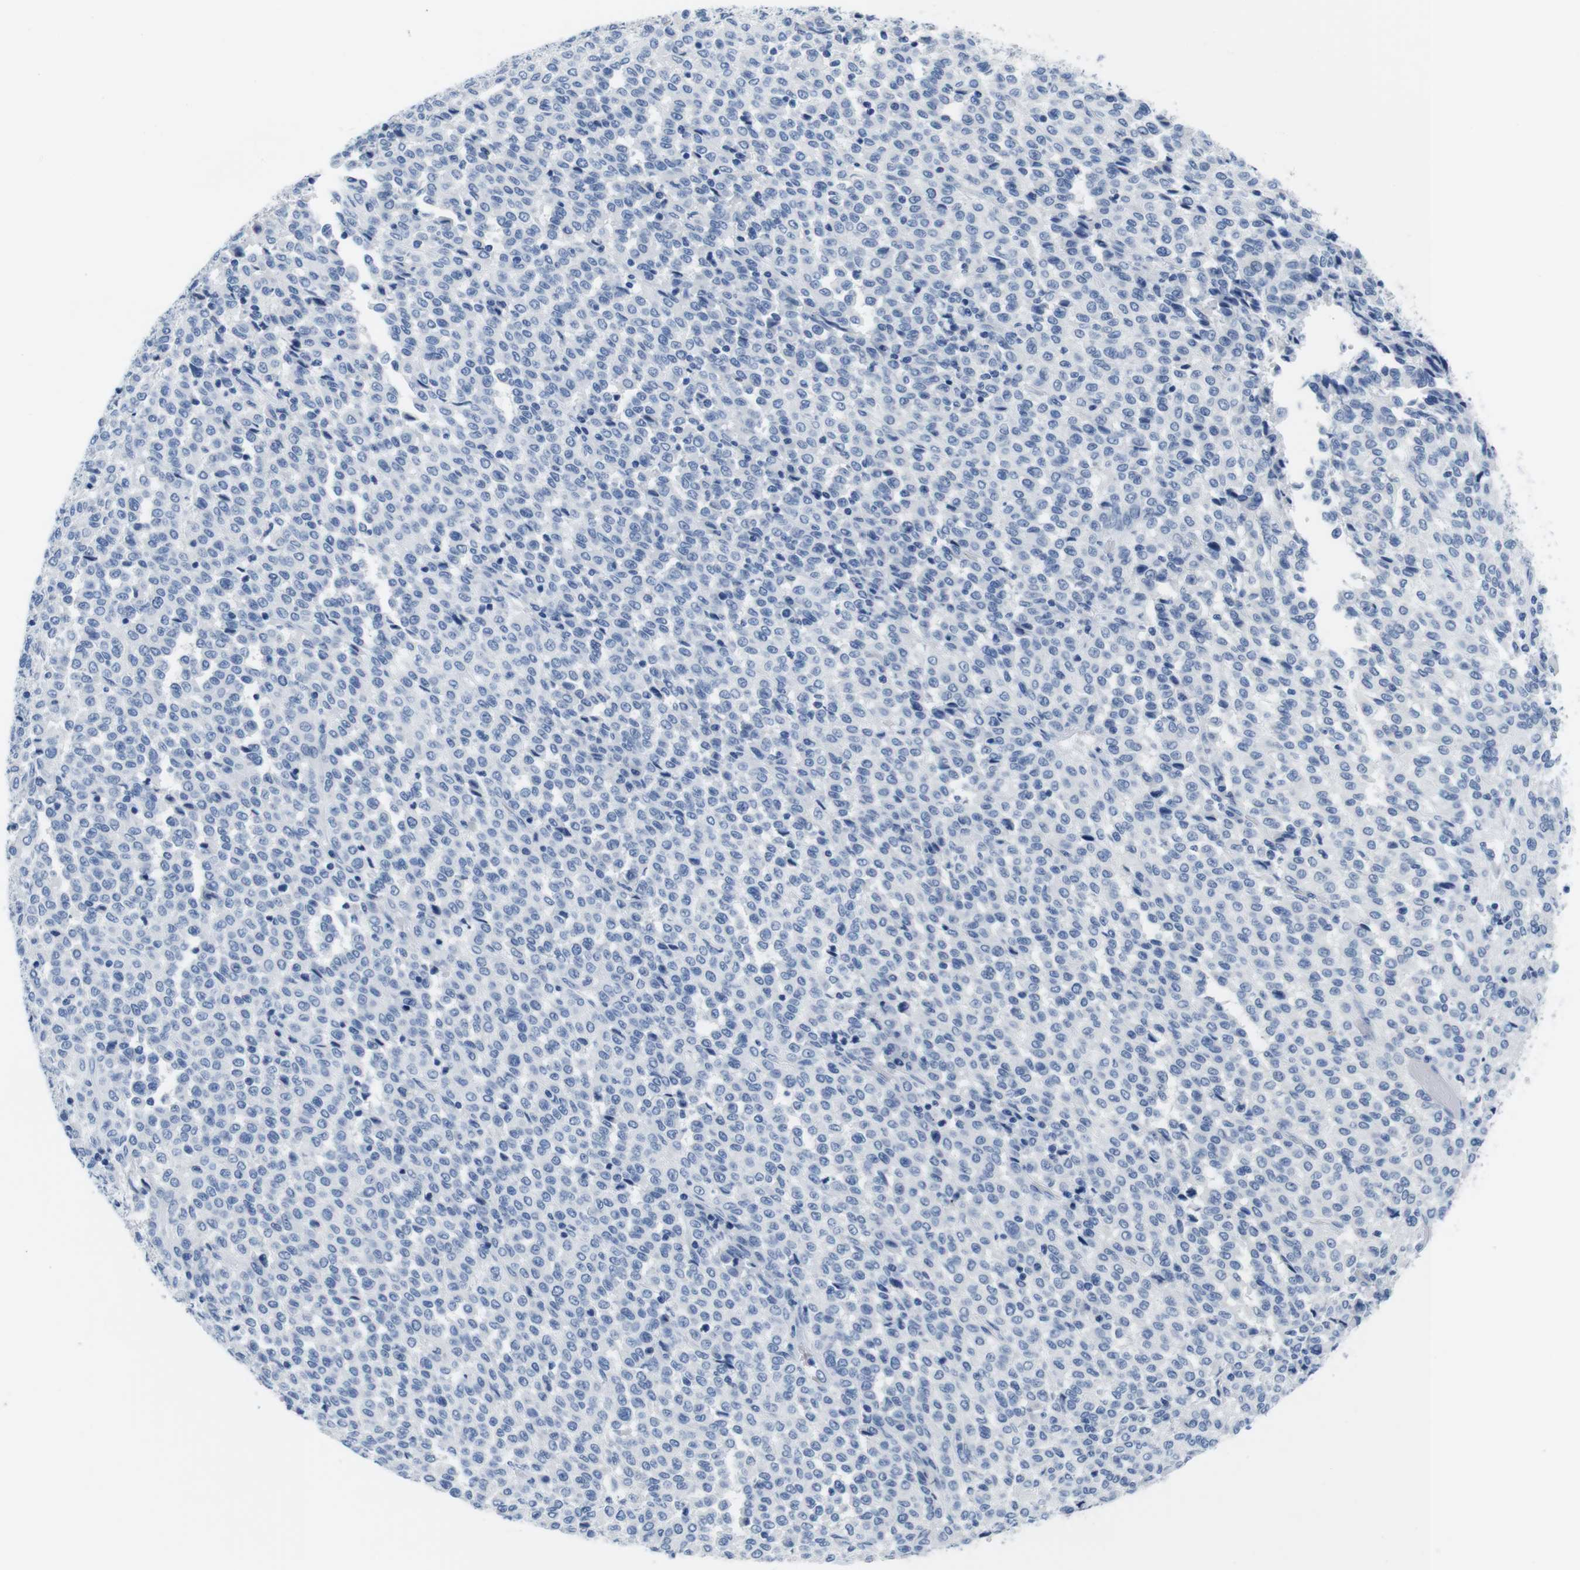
{"staining": {"intensity": "negative", "quantity": "none", "location": "none"}, "tissue": "melanoma", "cell_type": "Tumor cells", "image_type": "cancer", "snomed": [{"axis": "morphology", "description": "Malignant melanoma, Metastatic site"}, {"axis": "topography", "description": "Pancreas"}], "caption": "Human melanoma stained for a protein using immunohistochemistry demonstrates no expression in tumor cells.", "gene": "MAP6", "patient": {"sex": "female", "age": 30}}